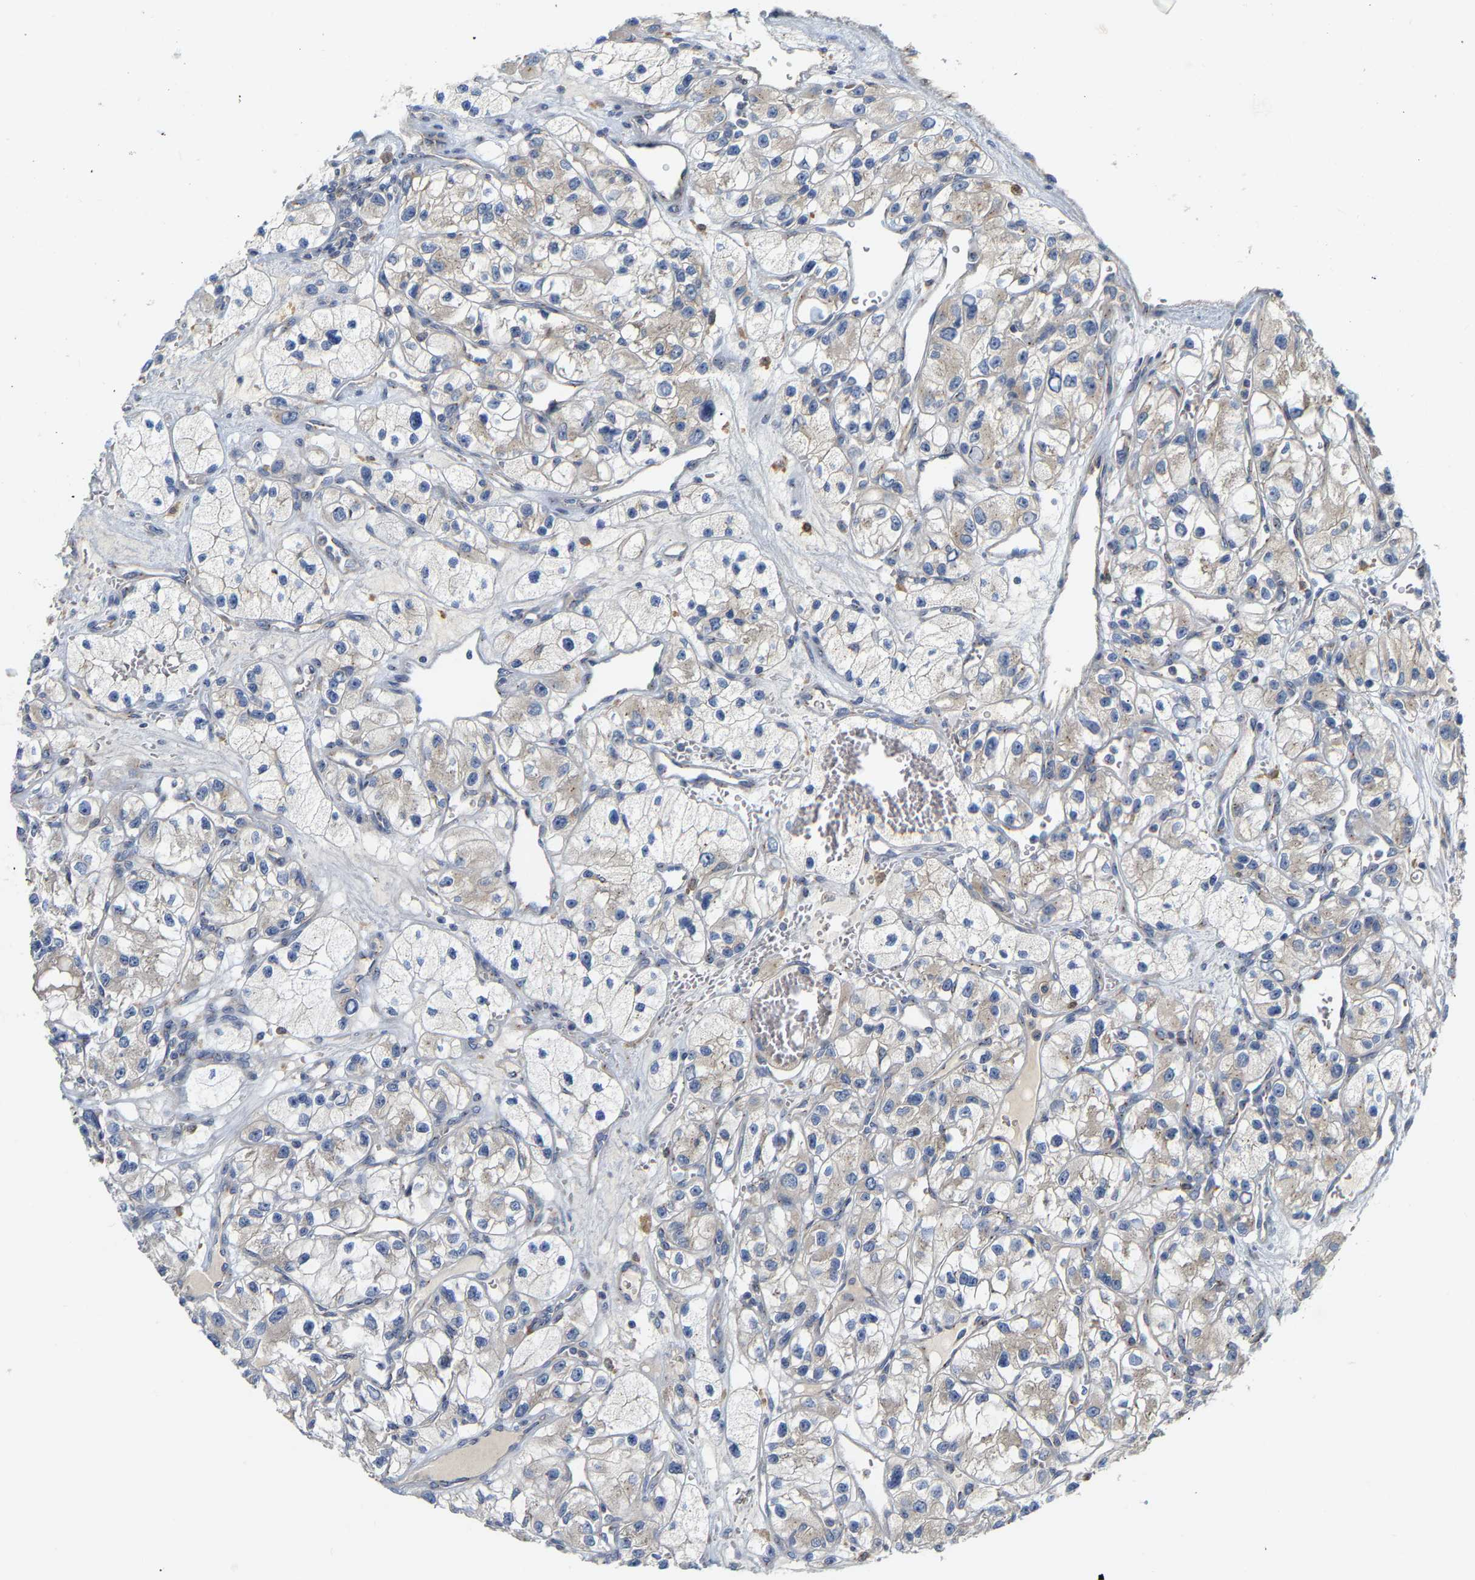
{"staining": {"intensity": "weak", "quantity": "<25%", "location": "cytoplasmic/membranous"}, "tissue": "renal cancer", "cell_type": "Tumor cells", "image_type": "cancer", "snomed": [{"axis": "morphology", "description": "Adenocarcinoma, NOS"}, {"axis": "topography", "description": "Kidney"}], "caption": "High magnification brightfield microscopy of renal adenocarcinoma stained with DAB (3,3'-diaminobenzidine) (brown) and counterstained with hematoxylin (blue): tumor cells show no significant positivity. The staining was performed using DAB to visualize the protein expression in brown, while the nuclei were stained in blue with hematoxylin (Magnification: 20x).", "gene": "PCNT", "patient": {"sex": "female", "age": 57}}